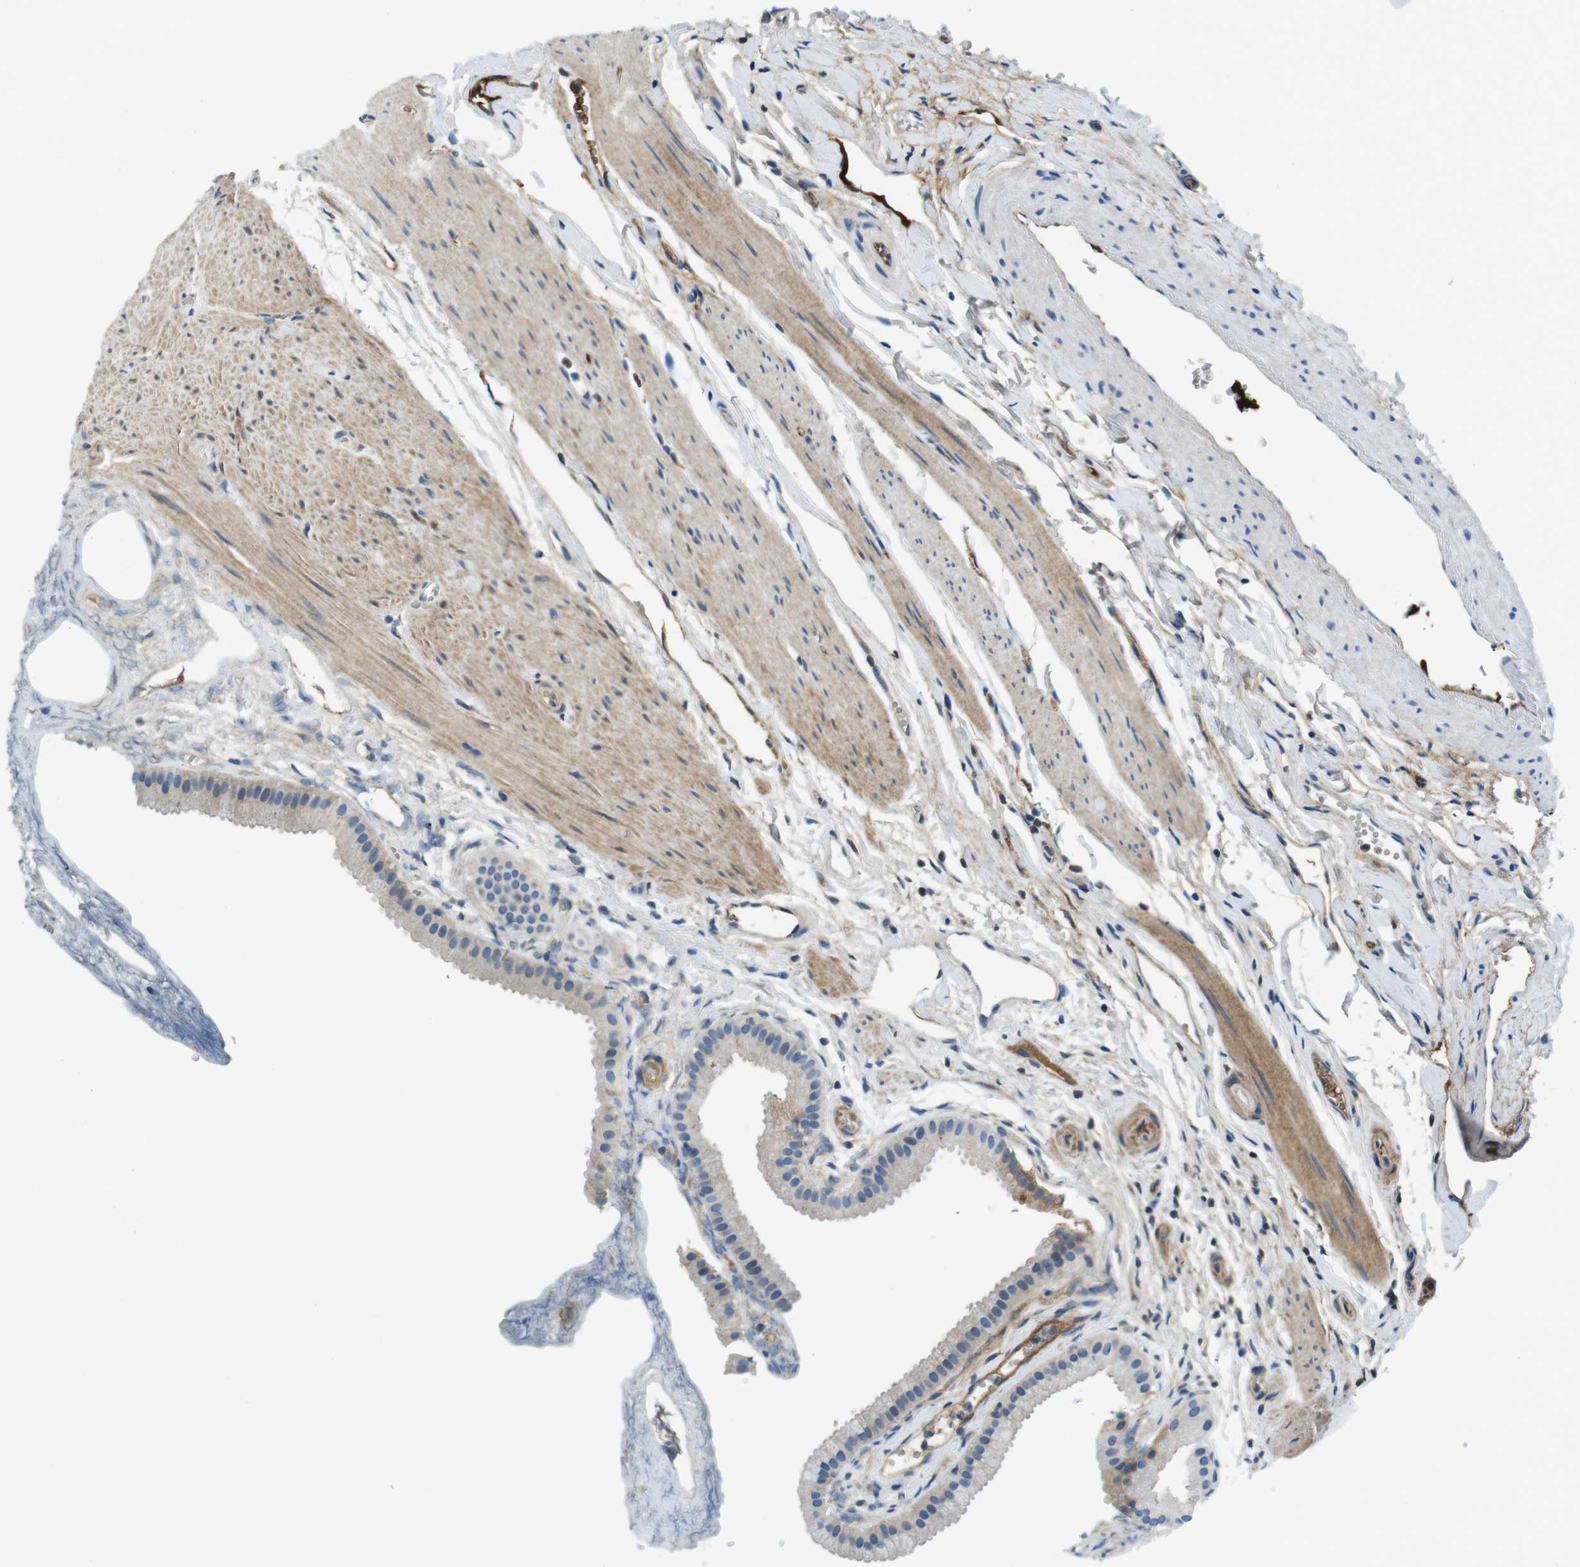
{"staining": {"intensity": "moderate", "quantity": "<25%", "location": "cytoplasmic/membranous"}, "tissue": "gallbladder", "cell_type": "Glandular cells", "image_type": "normal", "snomed": [{"axis": "morphology", "description": "Normal tissue, NOS"}, {"axis": "topography", "description": "Gallbladder"}], "caption": "This is a photomicrograph of IHC staining of unremarkable gallbladder, which shows moderate positivity in the cytoplasmic/membranous of glandular cells.", "gene": "IGHD", "patient": {"sex": "female", "age": 64}}